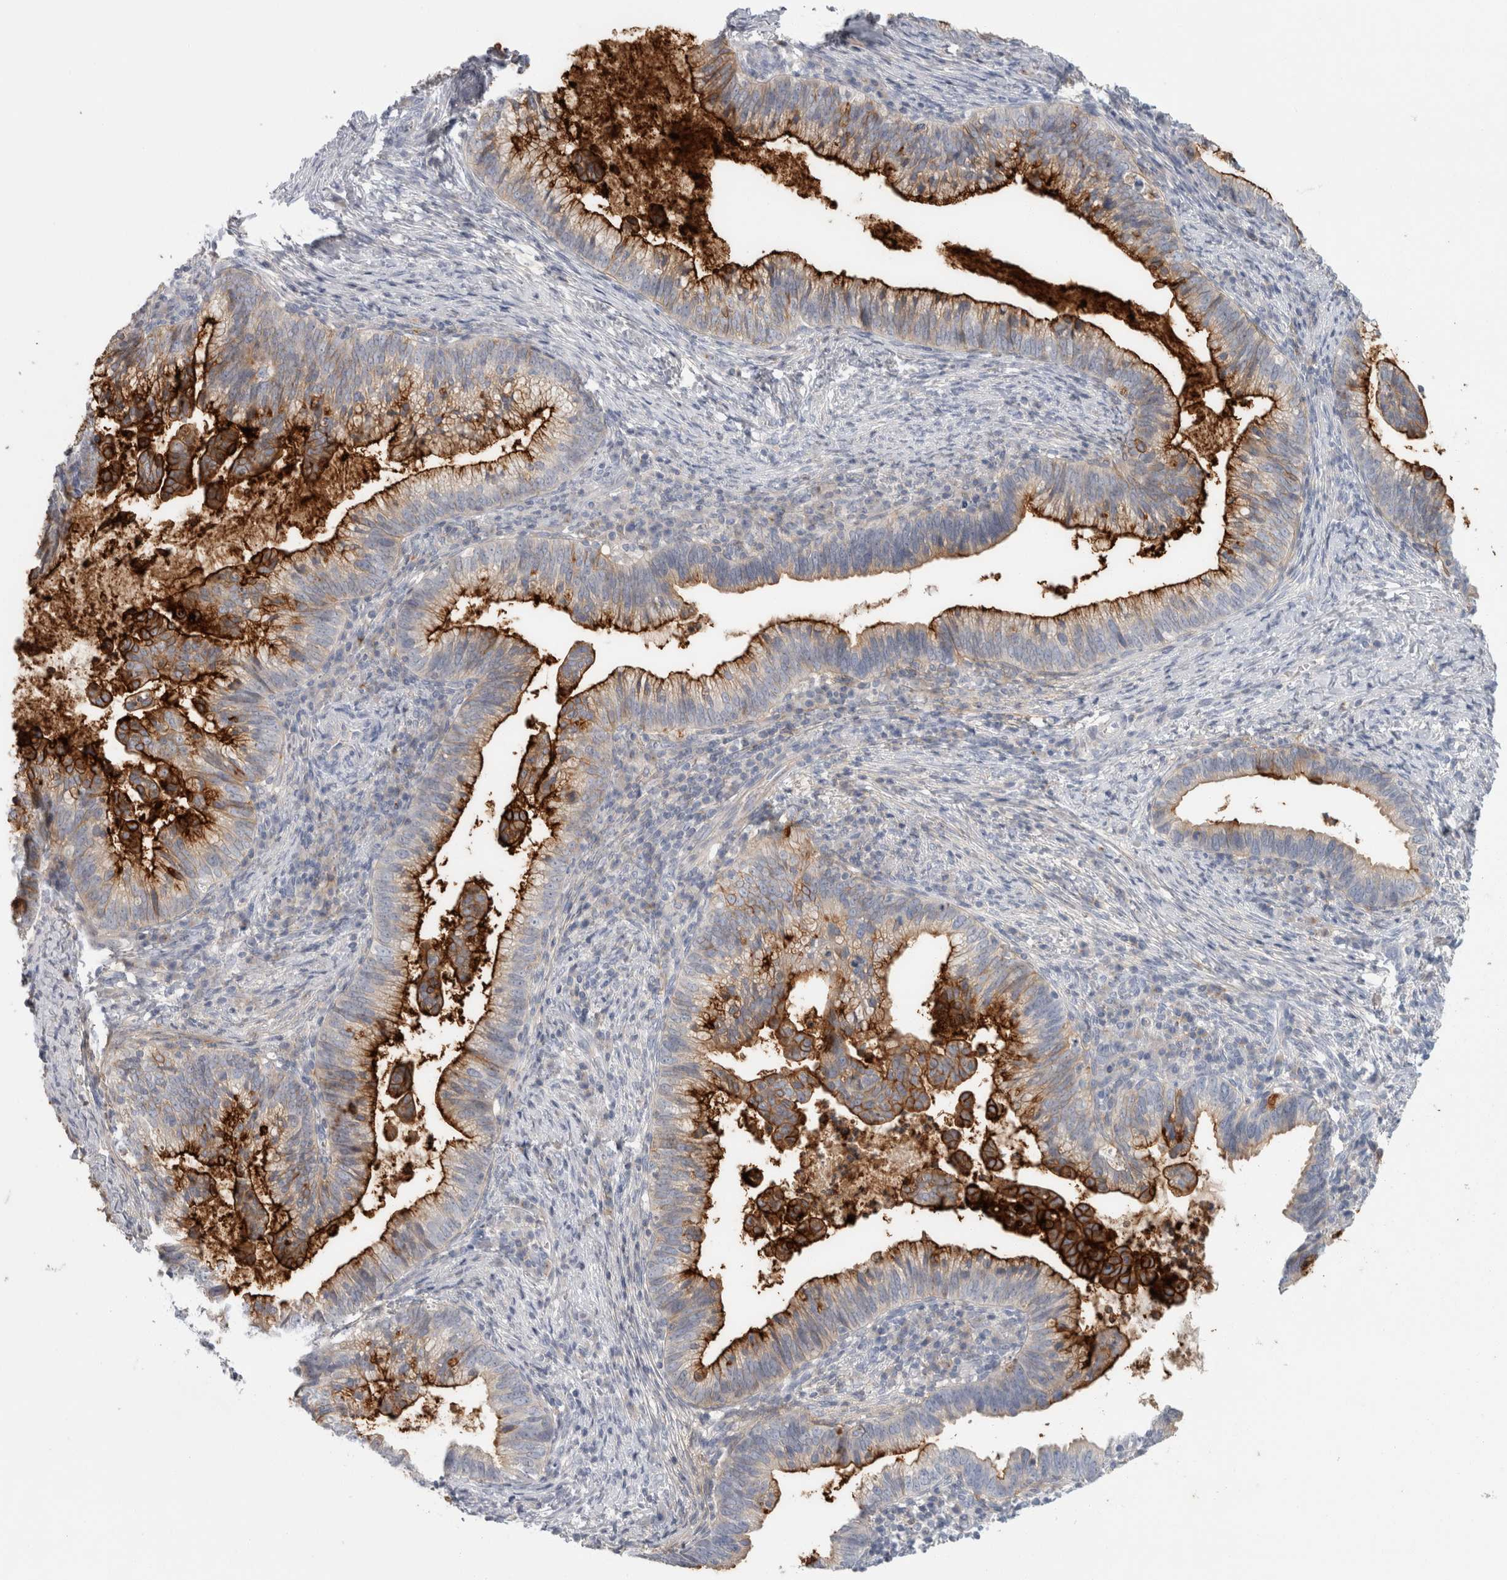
{"staining": {"intensity": "strong", "quantity": ">75%", "location": "cytoplasmic/membranous"}, "tissue": "cervical cancer", "cell_type": "Tumor cells", "image_type": "cancer", "snomed": [{"axis": "morphology", "description": "Adenocarcinoma, NOS"}, {"axis": "topography", "description": "Cervix"}], "caption": "High-magnification brightfield microscopy of cervical cancer (adenocarcinoma) stained with DAB (3,3'-diaminobenzidine) (brown) and counterstained with hematoxylin (blue). tumor cells exhibit strong cytoplasmic/membranous expression is identified in about>75% of cells.", "gene": "CD55", "patient": {"sex": "female", "age": 36}}